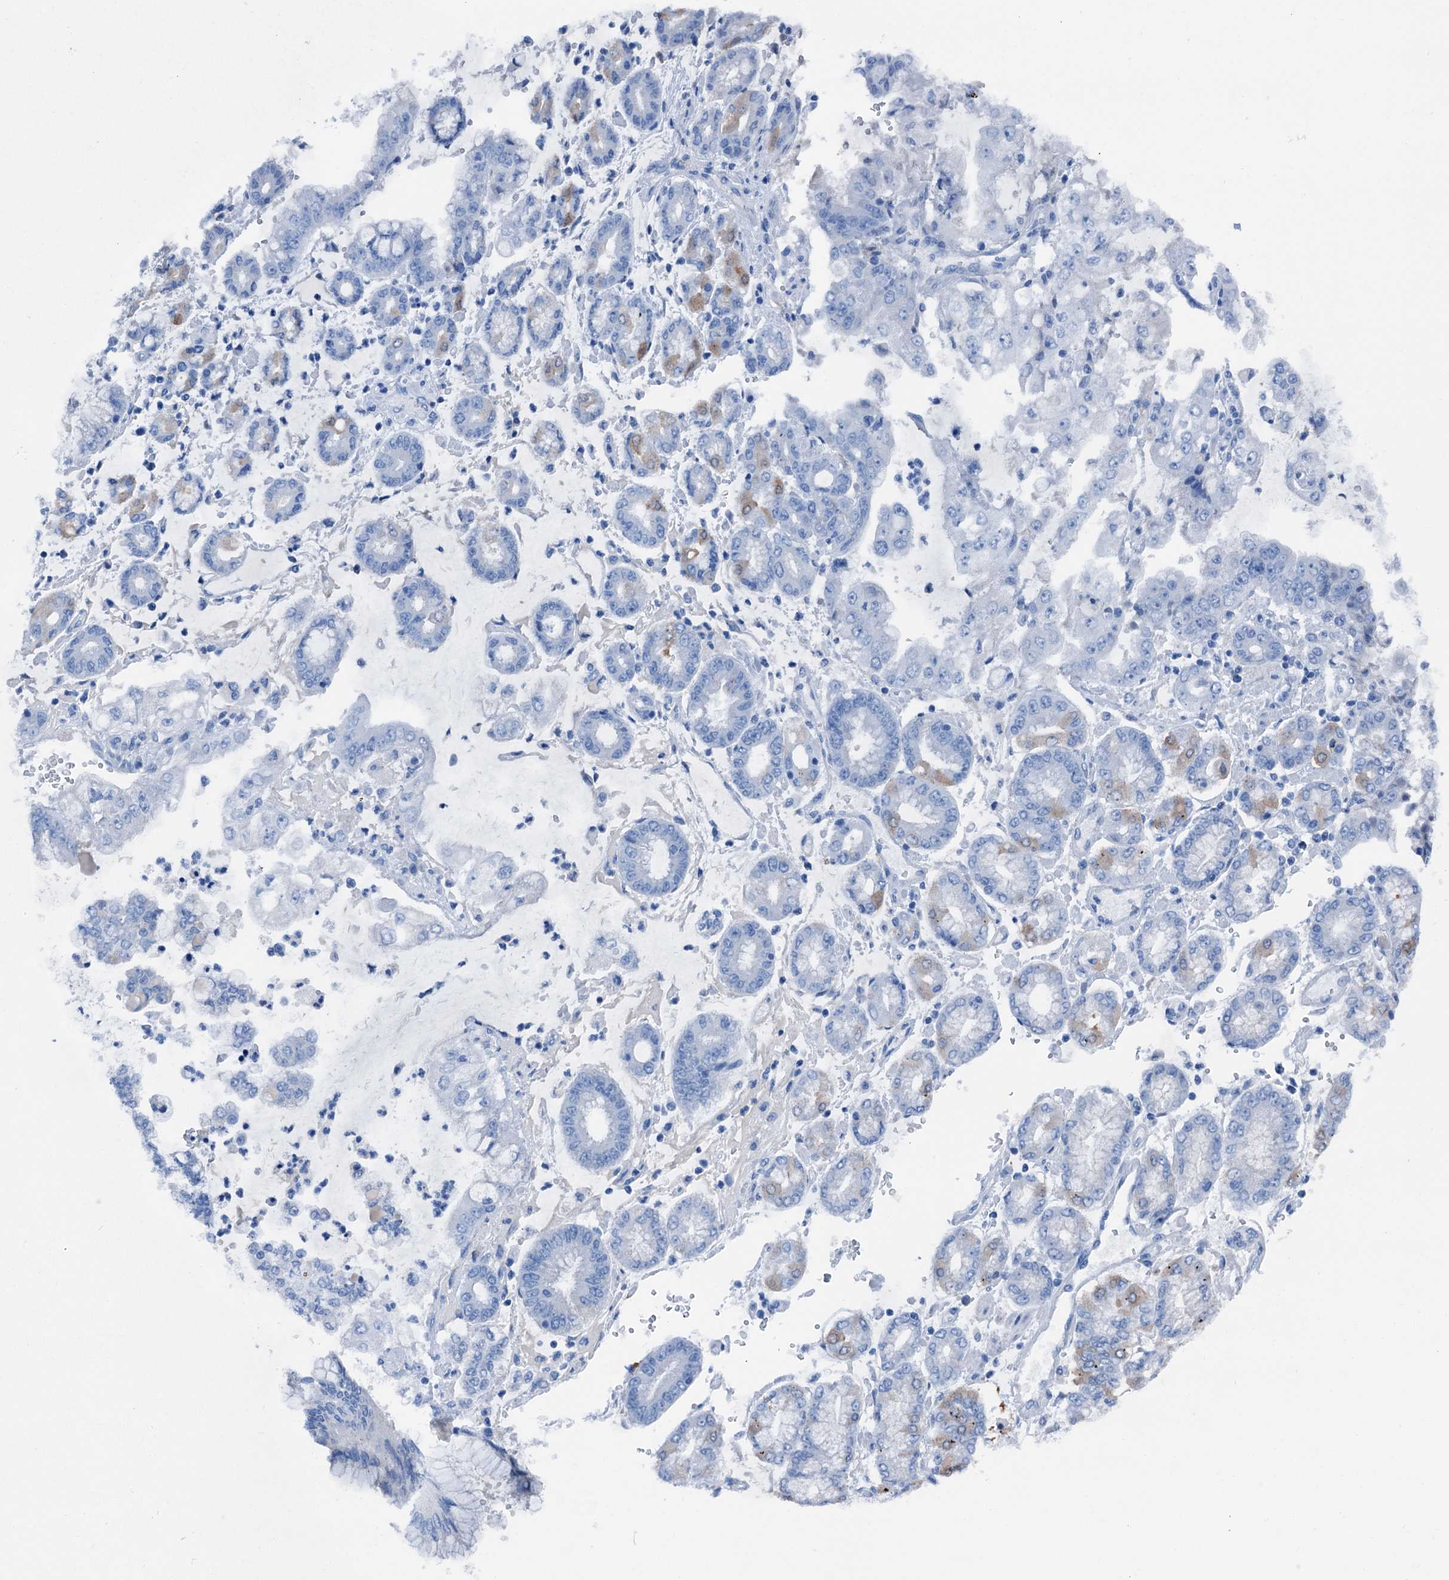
{"staining": {"intensity": "negative", "quantity": "none", "location": "none"}, "tissue": "stomach cancer", "cell_type": "Tumor cells", "image_type": "cancer", "snomed": [{"axis": "morphology", "description": "Adenocarcinoma, NOS"}, {"axis": "topography", "description": "Stomach"}], "caption": "Histopathology image shows no significant protein staining in tumor cells of stomach adenocarcinoma.", "gene": "C1QTNF4", "patient": {"sex": "male", "age": 76}}